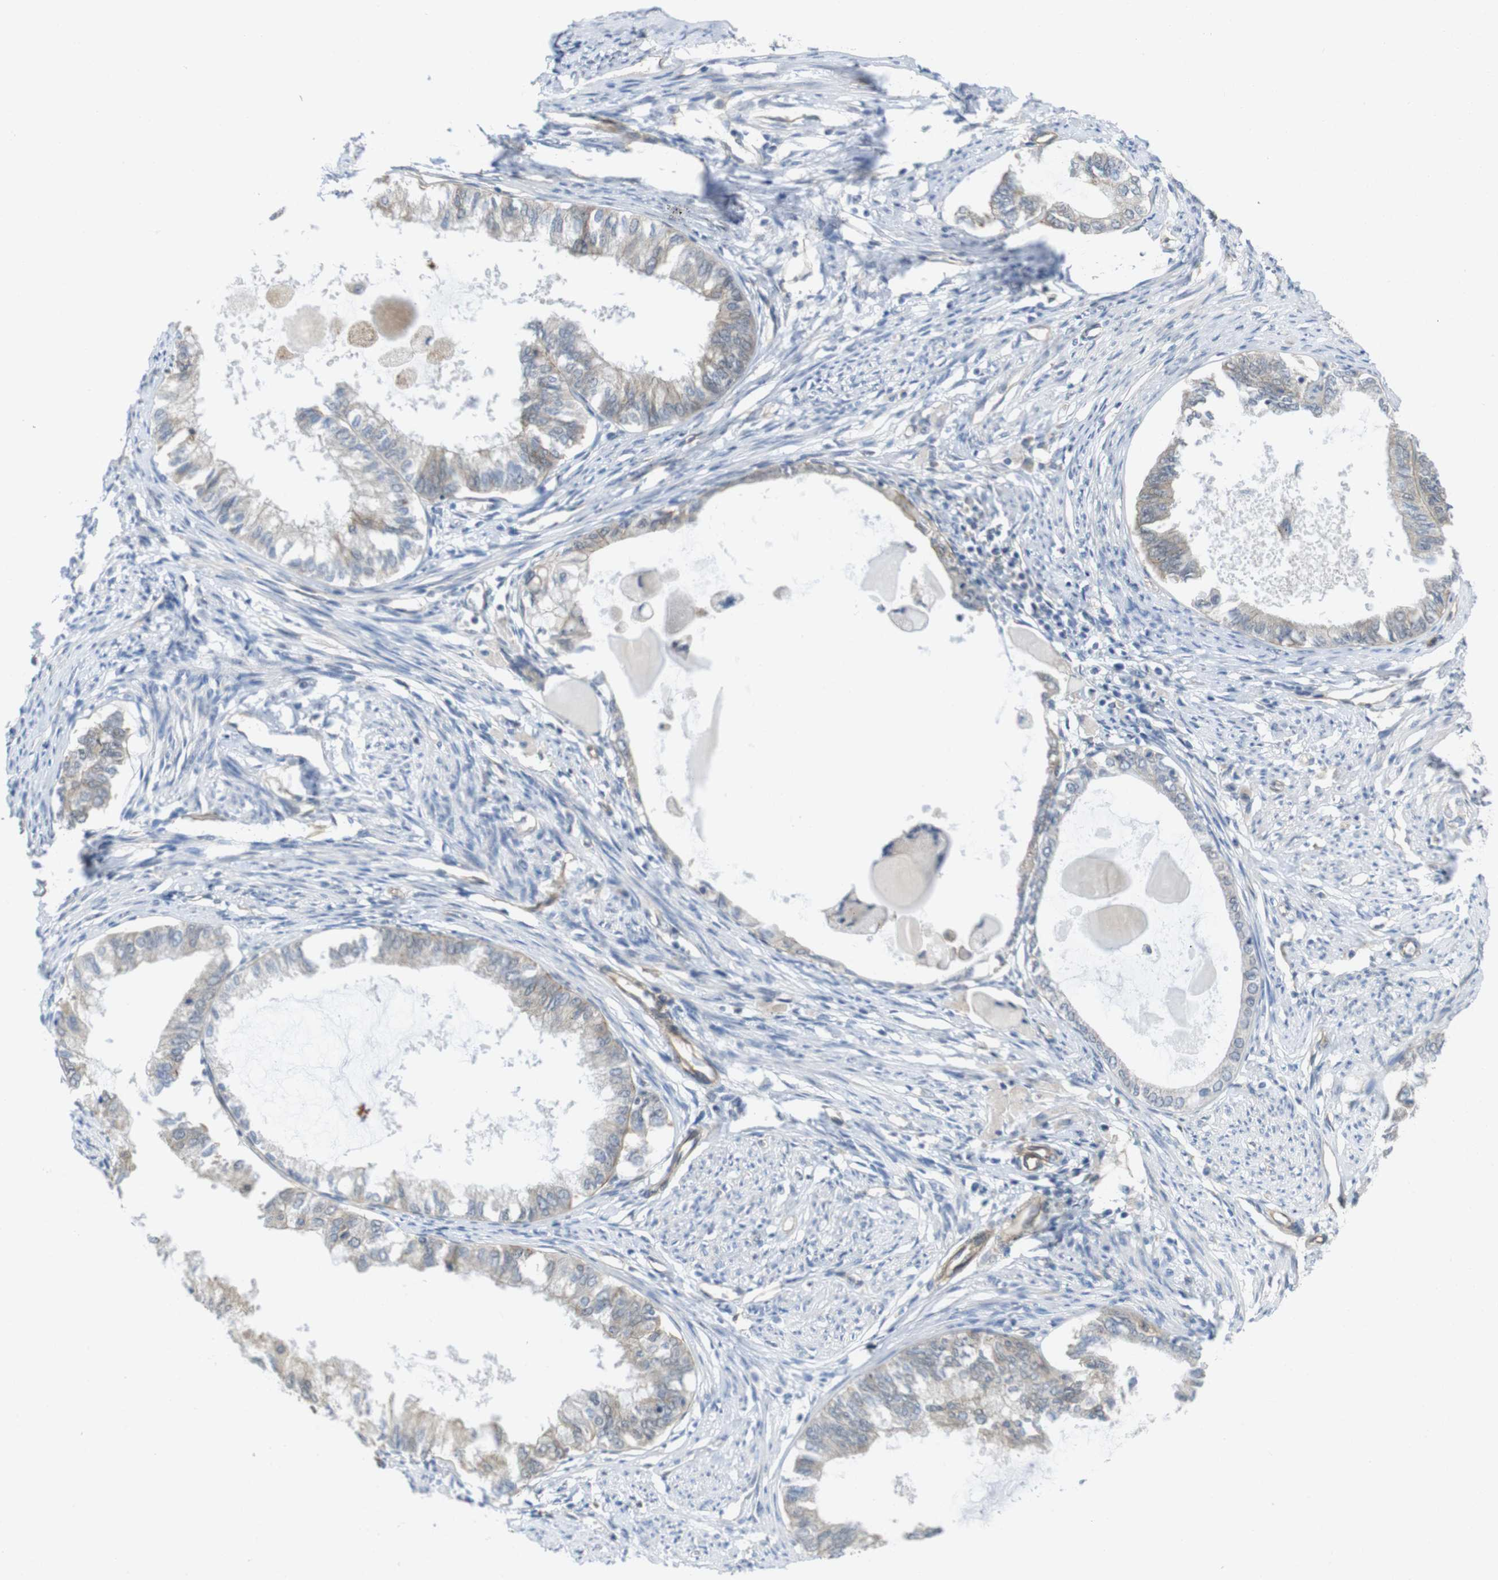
{"staining": {"intensity": "weak", "quantity": "25%-75%", "location": "cytoplasmic/membranous"}, "tissue": "endometrial cancer", "cell_type": "Tumor cells", "image_type": "cancer", "snomed": [{"axis": "morphology", "description": "Adenocarcinoma, NOS"}, {"axis": "topography", "description": "Endometrium"}], "caption": "DAB immunohistochemical staining of endometrial cancer (adenocarcinoma) shows weak cytoplasmic/membranous protein positivity in about 25%-75% of tumor cells. The staining was performed using DAB, with brown indicating positive protein expression. Nuclei are stained blue with hematoxylin.", "gene": "ZDHHC5", "patient": {"sex": "female", "age": 86}}